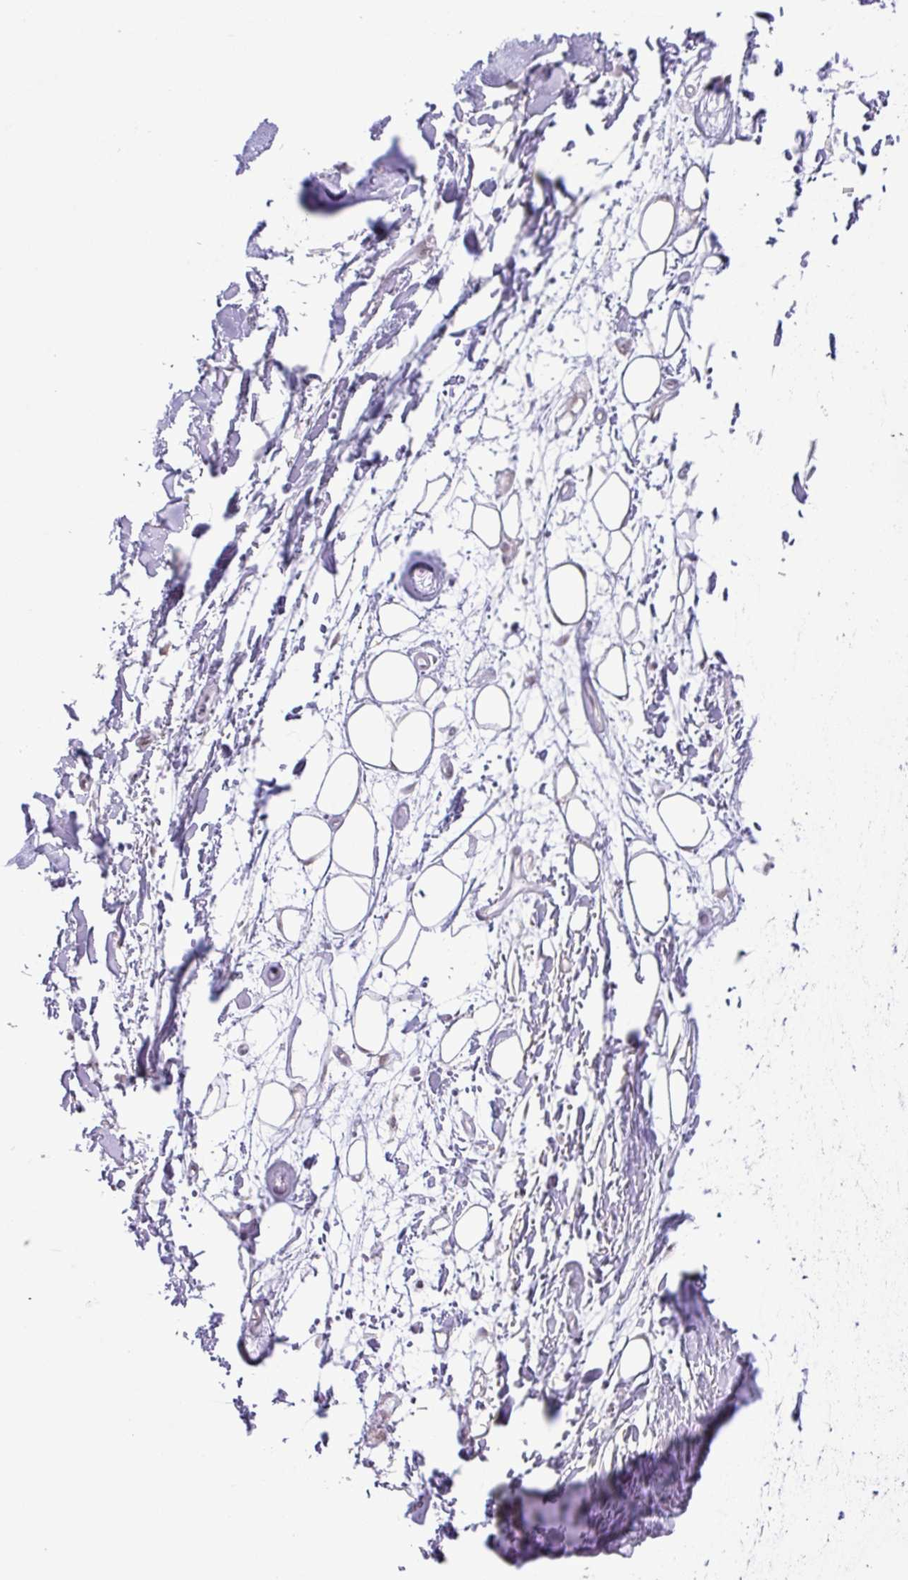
{"staining": {"intensity": "negative", "quantity": "none", "location": "none"}, "tissue": "adipose tissue", "cell_type": "Adipocytes", "image_type": "normal", "snomed": [{"axis": "morphology", "description": "Normal tissue, NOS"}, {"axis": "topography", "description": "Cartilage tissue"}], "caption": "IHC image of benign adipose tissue stained for a protein (brown), which exhibits no expression in adipocytes.", "gene": "SRSF2", "patient": {"sex": "male", "age": 57}}